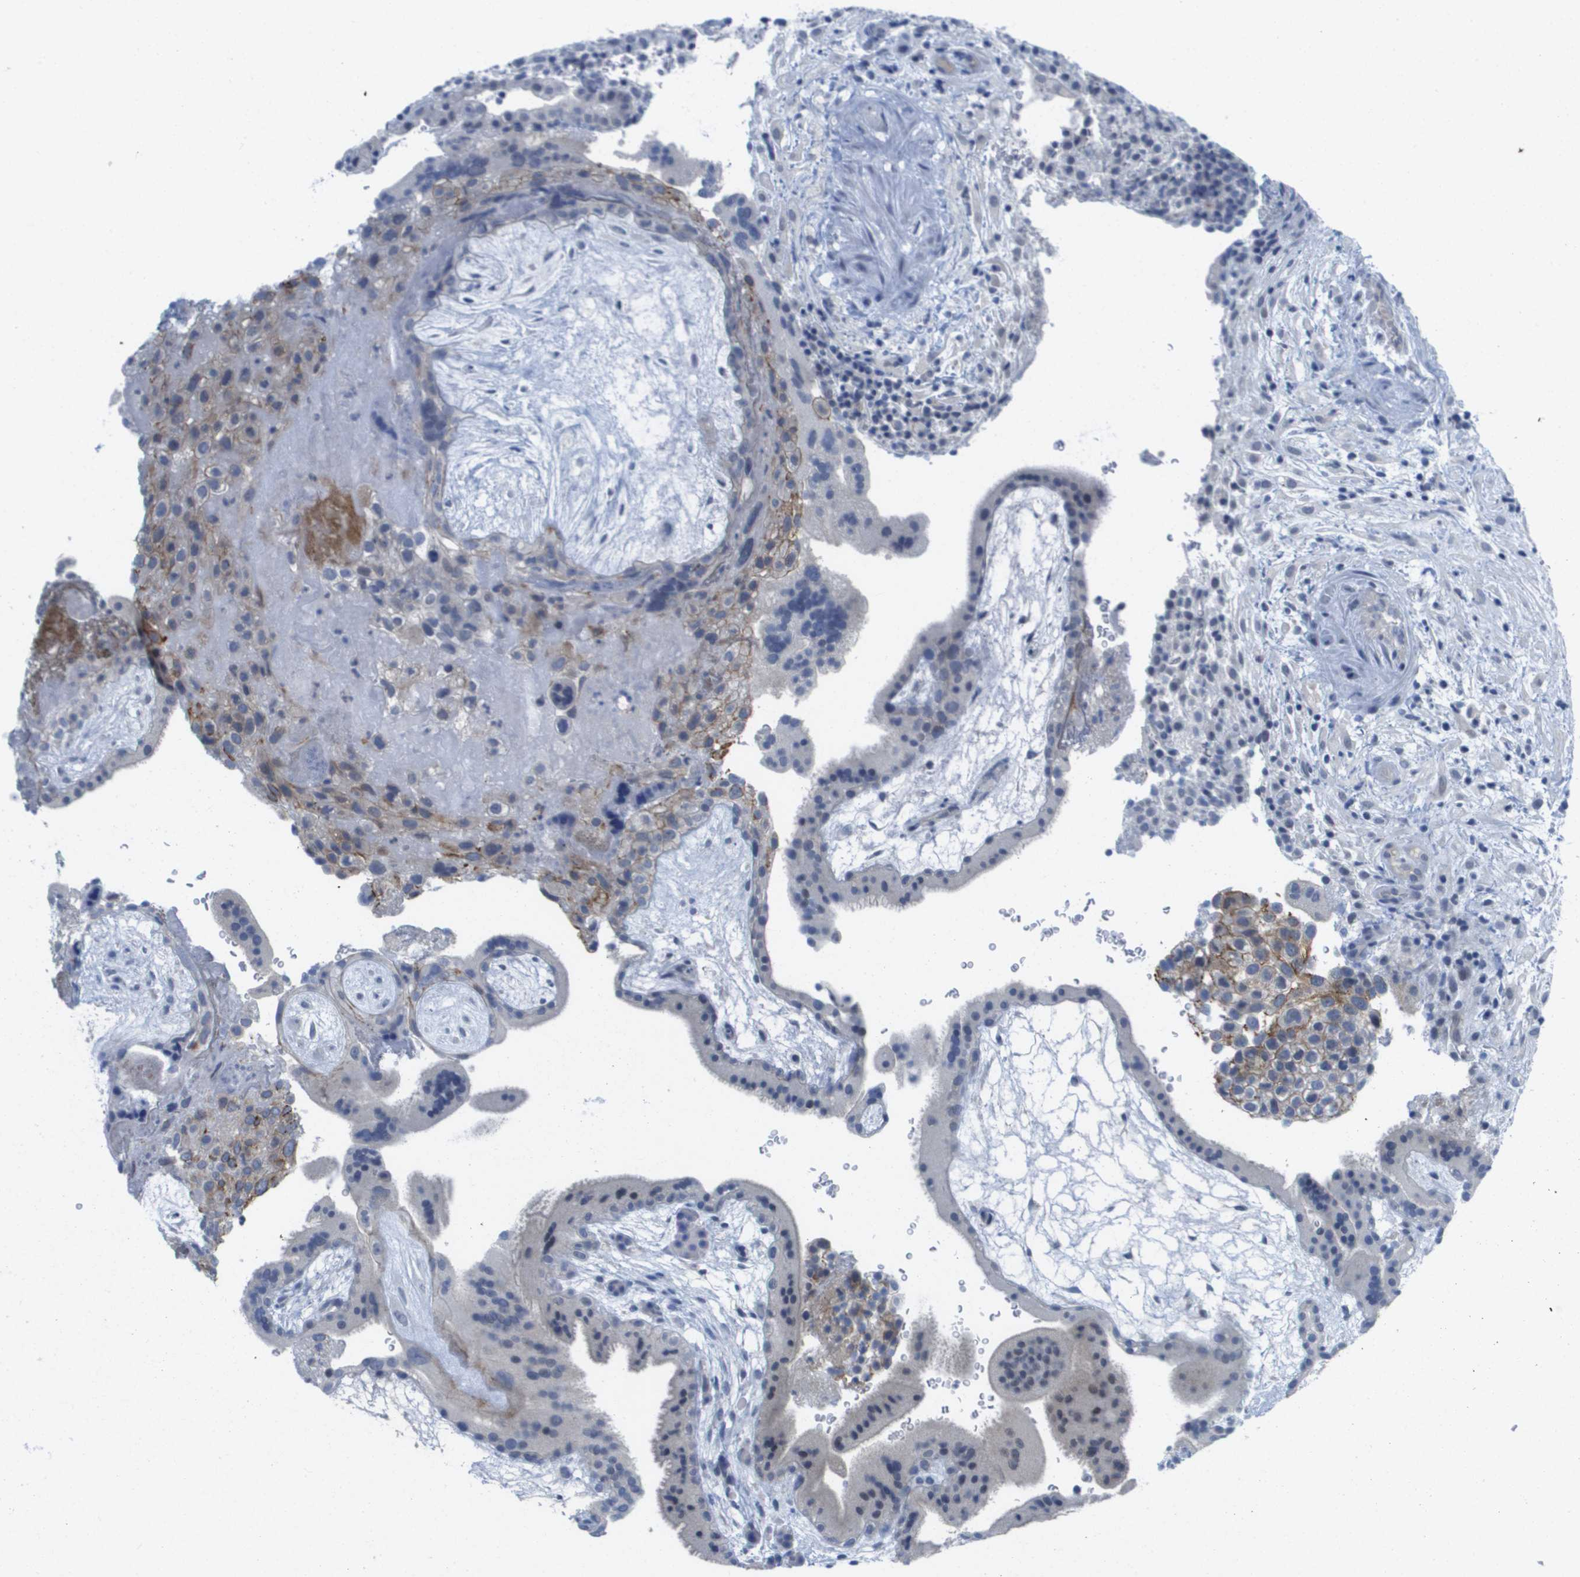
{"staining": {"intensity": "negative", "quantity": "none", "location": "none"}, "tissue": "placenta", "cell_type": "Trophoblastic cells", "image_type": "normal", "snomed": [{"axis": "morphology", "description": "Normal tissue, NOS"}, {"axis": "topography", "description": "Placenta"}], "caption": "Placenta was stained to show a protein in brown. There is no significant expression in trophoblastic cells. (Immunohistochemistry, brightfield microscopy, high magnification).", "gene": "PDE4A", "patient": {"sex": "female", "age": 19}}